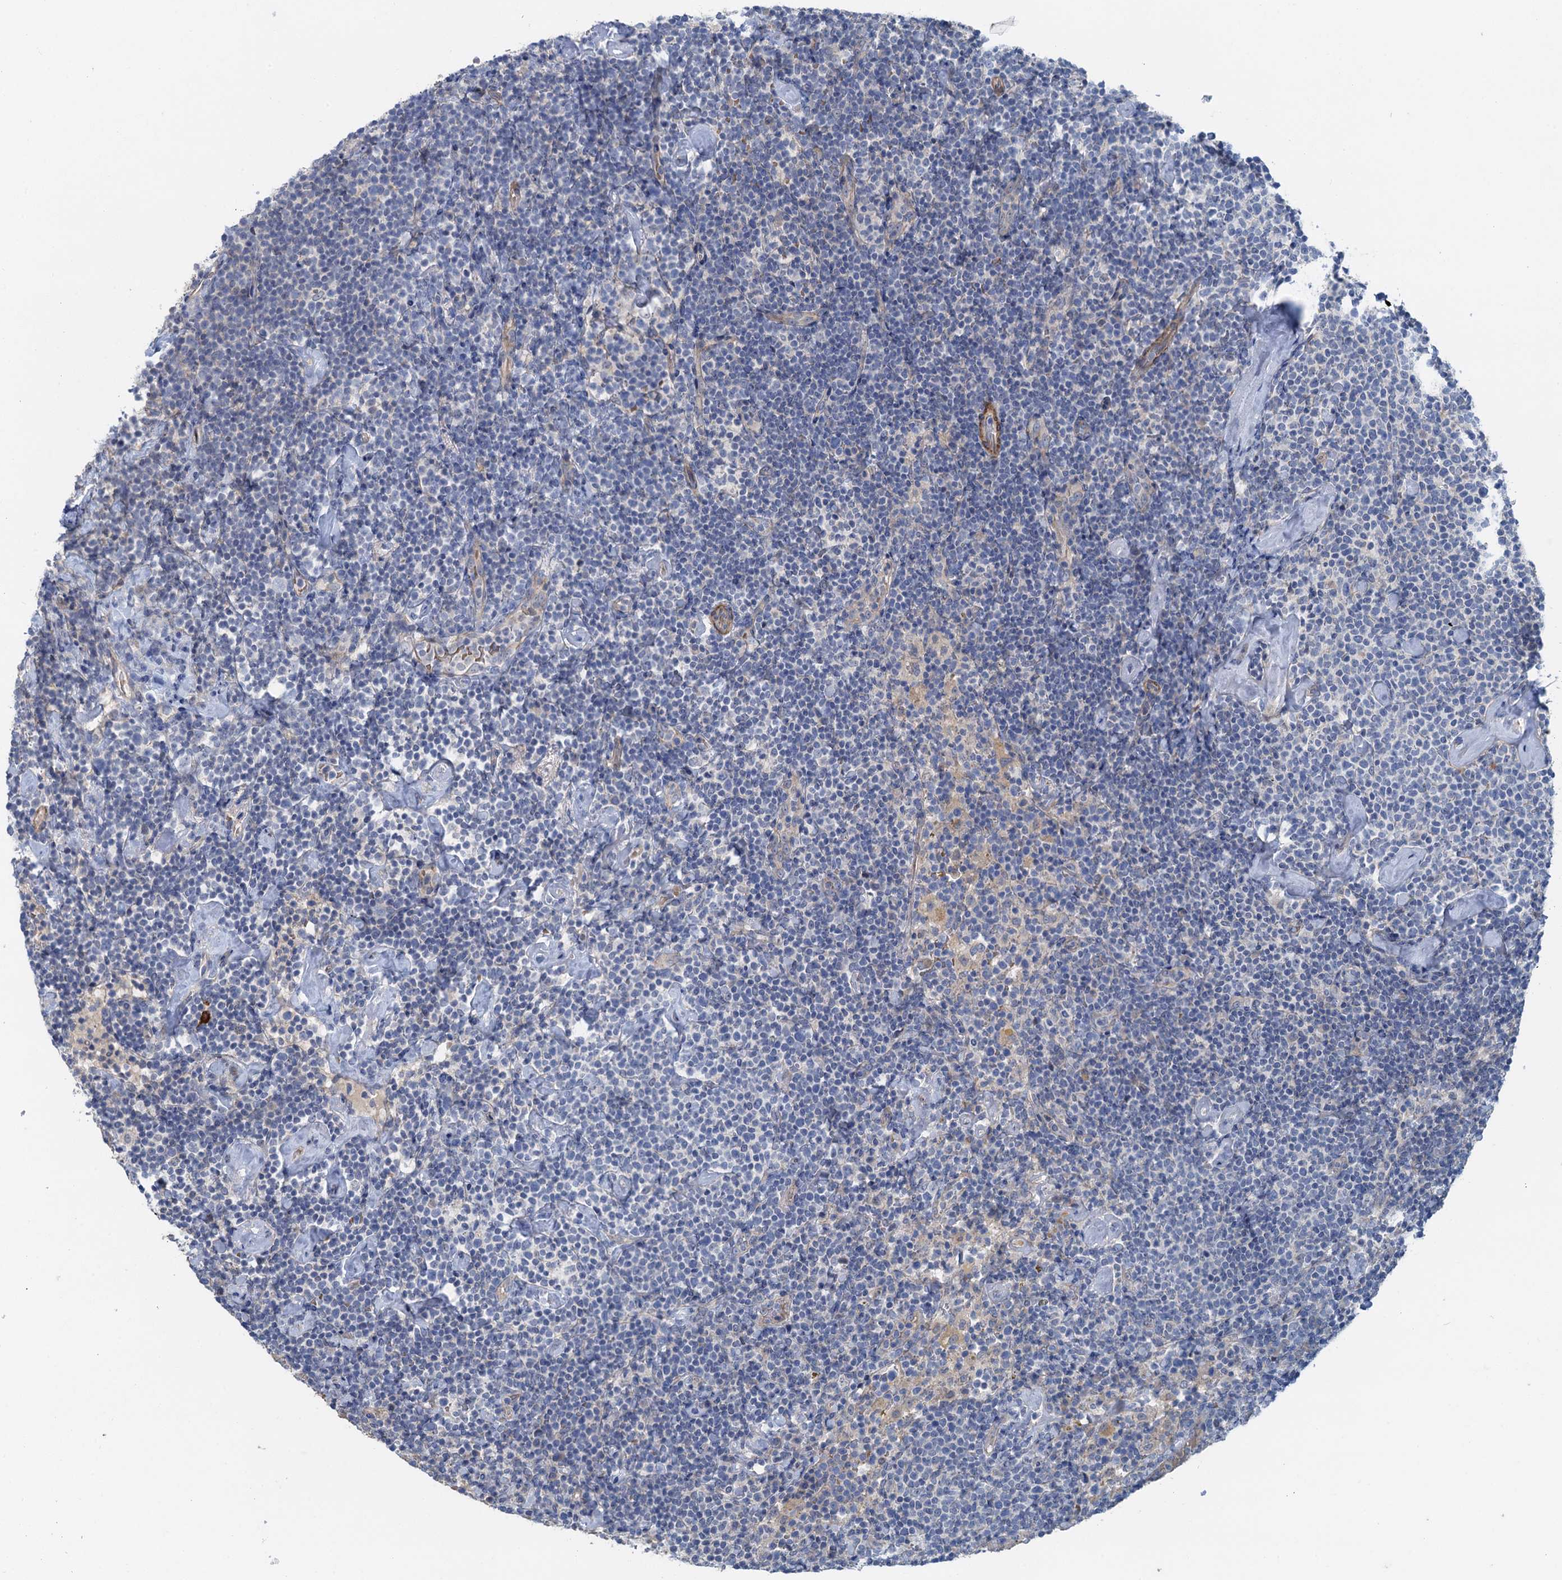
{"staining": {"intensity": "negative", "quantity": "none", "location": "none"}, "tissue": "lymphoma", "cell_type": "Tumor cells", "image_type": "cancer", "snomed": [{"axis": "morphology", "description": "Malignant lymphoma, non-Hodgkin's type, High grade"}, {"axis": "topography", "description": "Lymph node"}], "caption": "High-grade malignant lymphoma, non-Hodgkin's type stained for a protein using immunohistochemistry demonstrates no staining tumor cells.", "gene": "MYO16", "patient": {"sex": "male", "age": 61}}